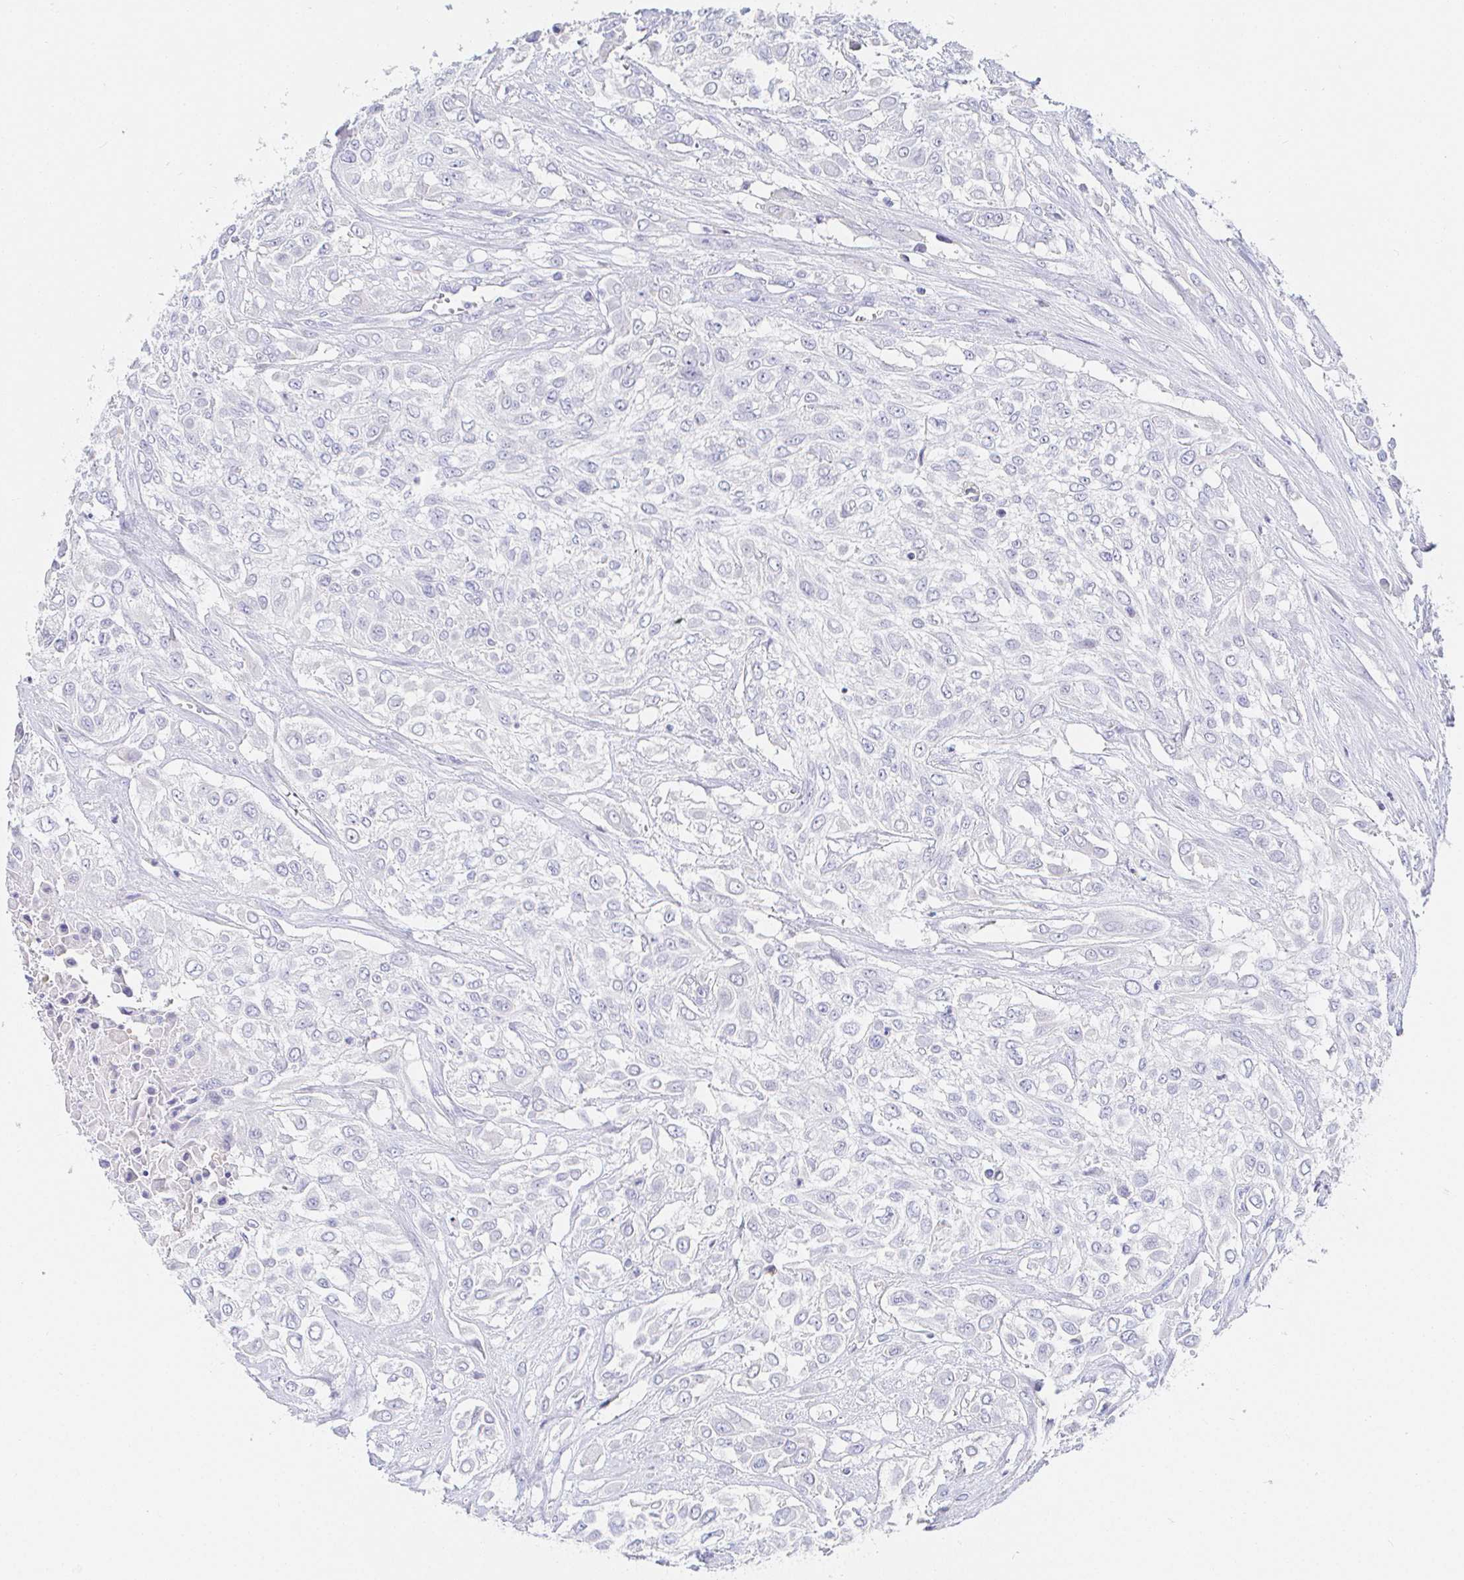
{"staining": {"intensity": "negative", "quantity": "none", "location": "none"}, "tissue": "urothelial cancer", "cell_type": "Tumor cells", "image_type": "cancer", "snomed": [{"axis": "morphology", "description": "Urothelial carcinoma, High grade"}, {"axis": "topography", "description": "Urinary bladder"}], "caption": "High power microscopy micrograph of an immunohistochemistry (IHC) photomicrograph of urothelial cancer, revealing no significant positivity in tumor cells.", "gene": "PDE6B", "patient": {"sex": "male", "age": 57}}